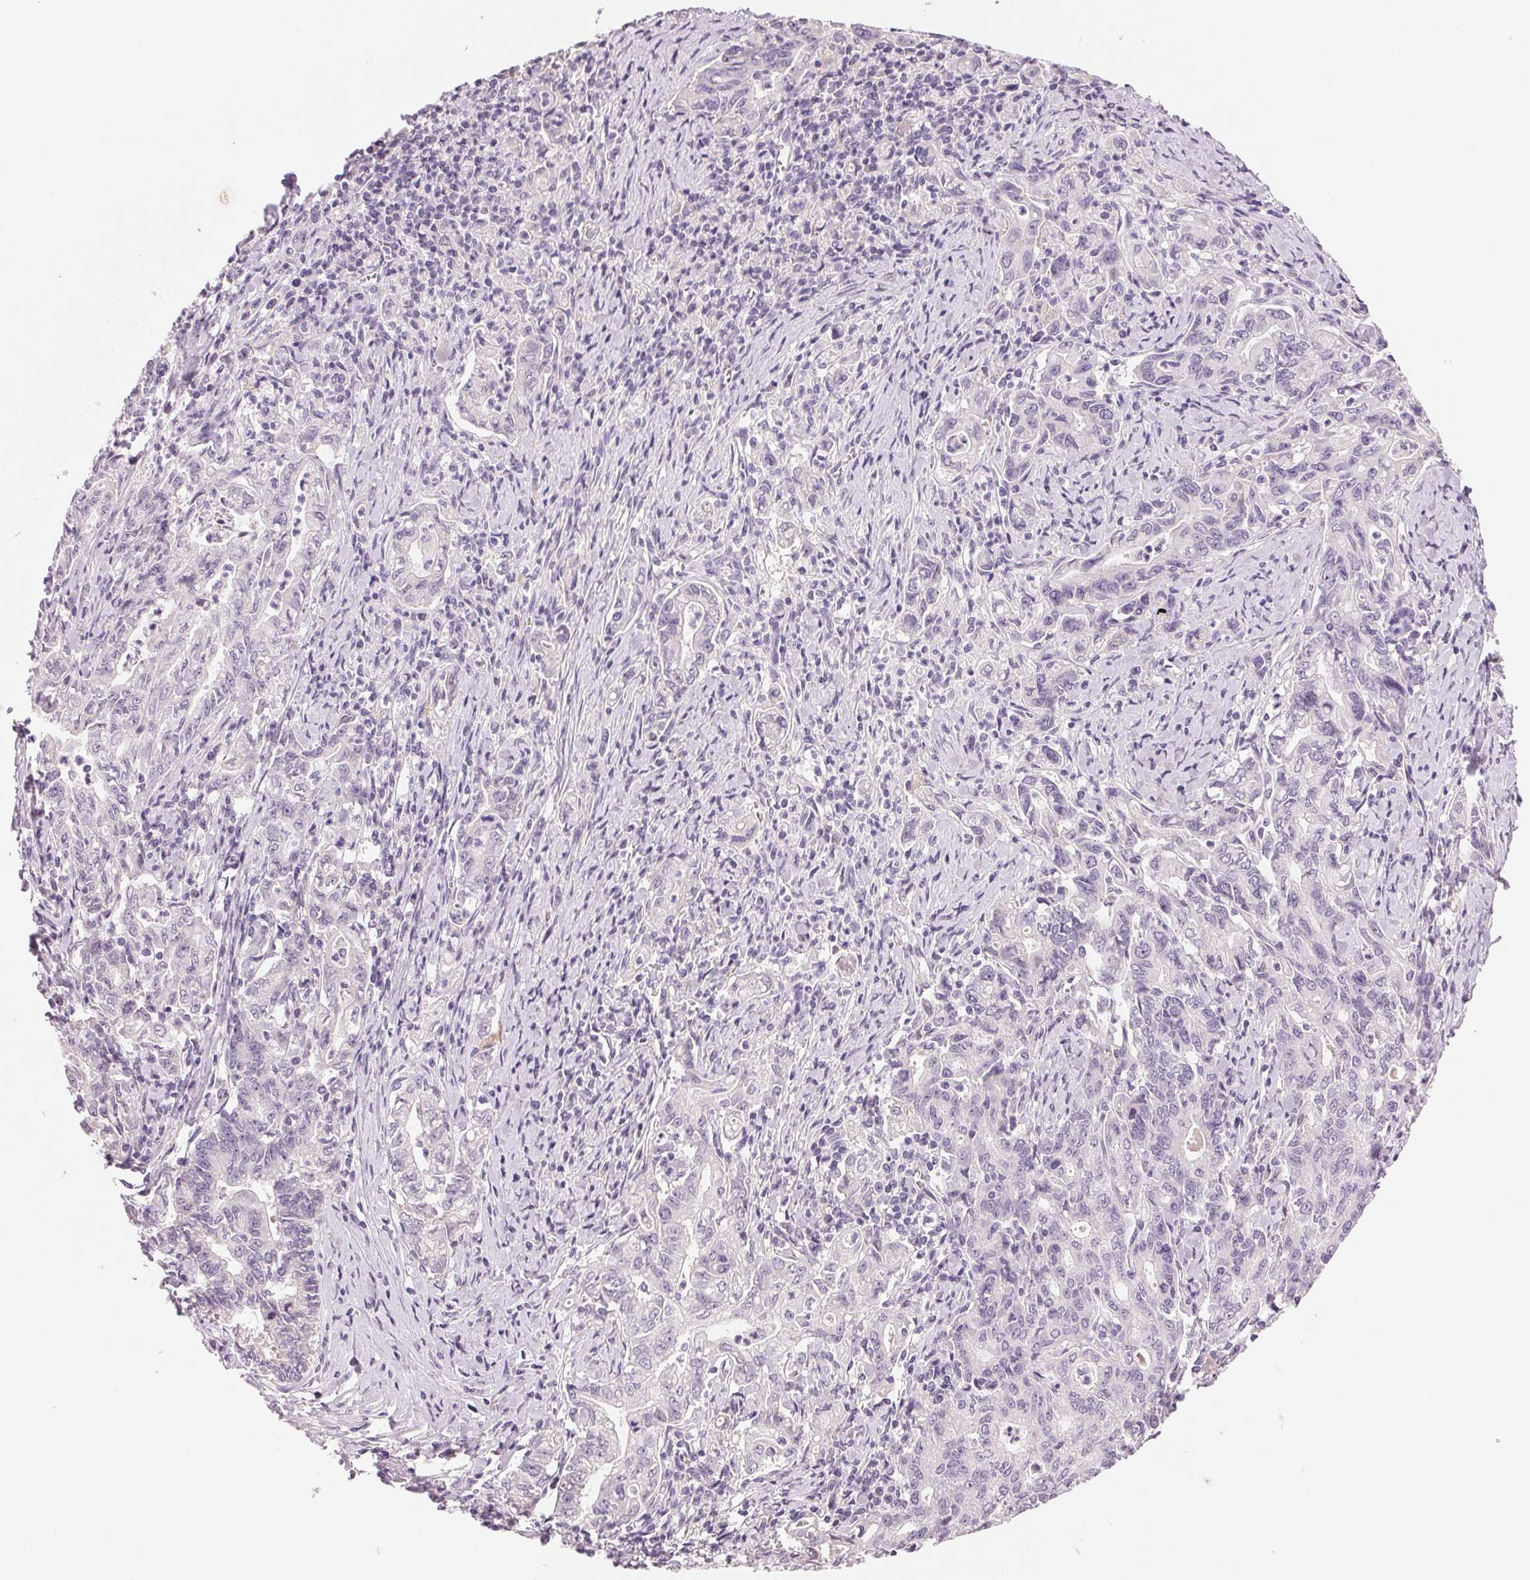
{"staining": {"intensity": "negative", "quantity": "none", "location": "none"}, "tissue": "stomach cancer", "cell_type": "Tumor cells", "image_type": "cancer", "snomed": [{"axis": "morphology", "description": "Adenocarcinoma, NOS"}, {"axis": "topography", "description": "Stomach, upper"}], "caption": "A high-resolution histopathology image shows immunohistochemistry (IHC) staining of stomach cancer (adenocarcinoma), which shows no significant expression in tumor cells.", "gene": "CYP11B1", "patient": {"sex": "female", "age": 79}}